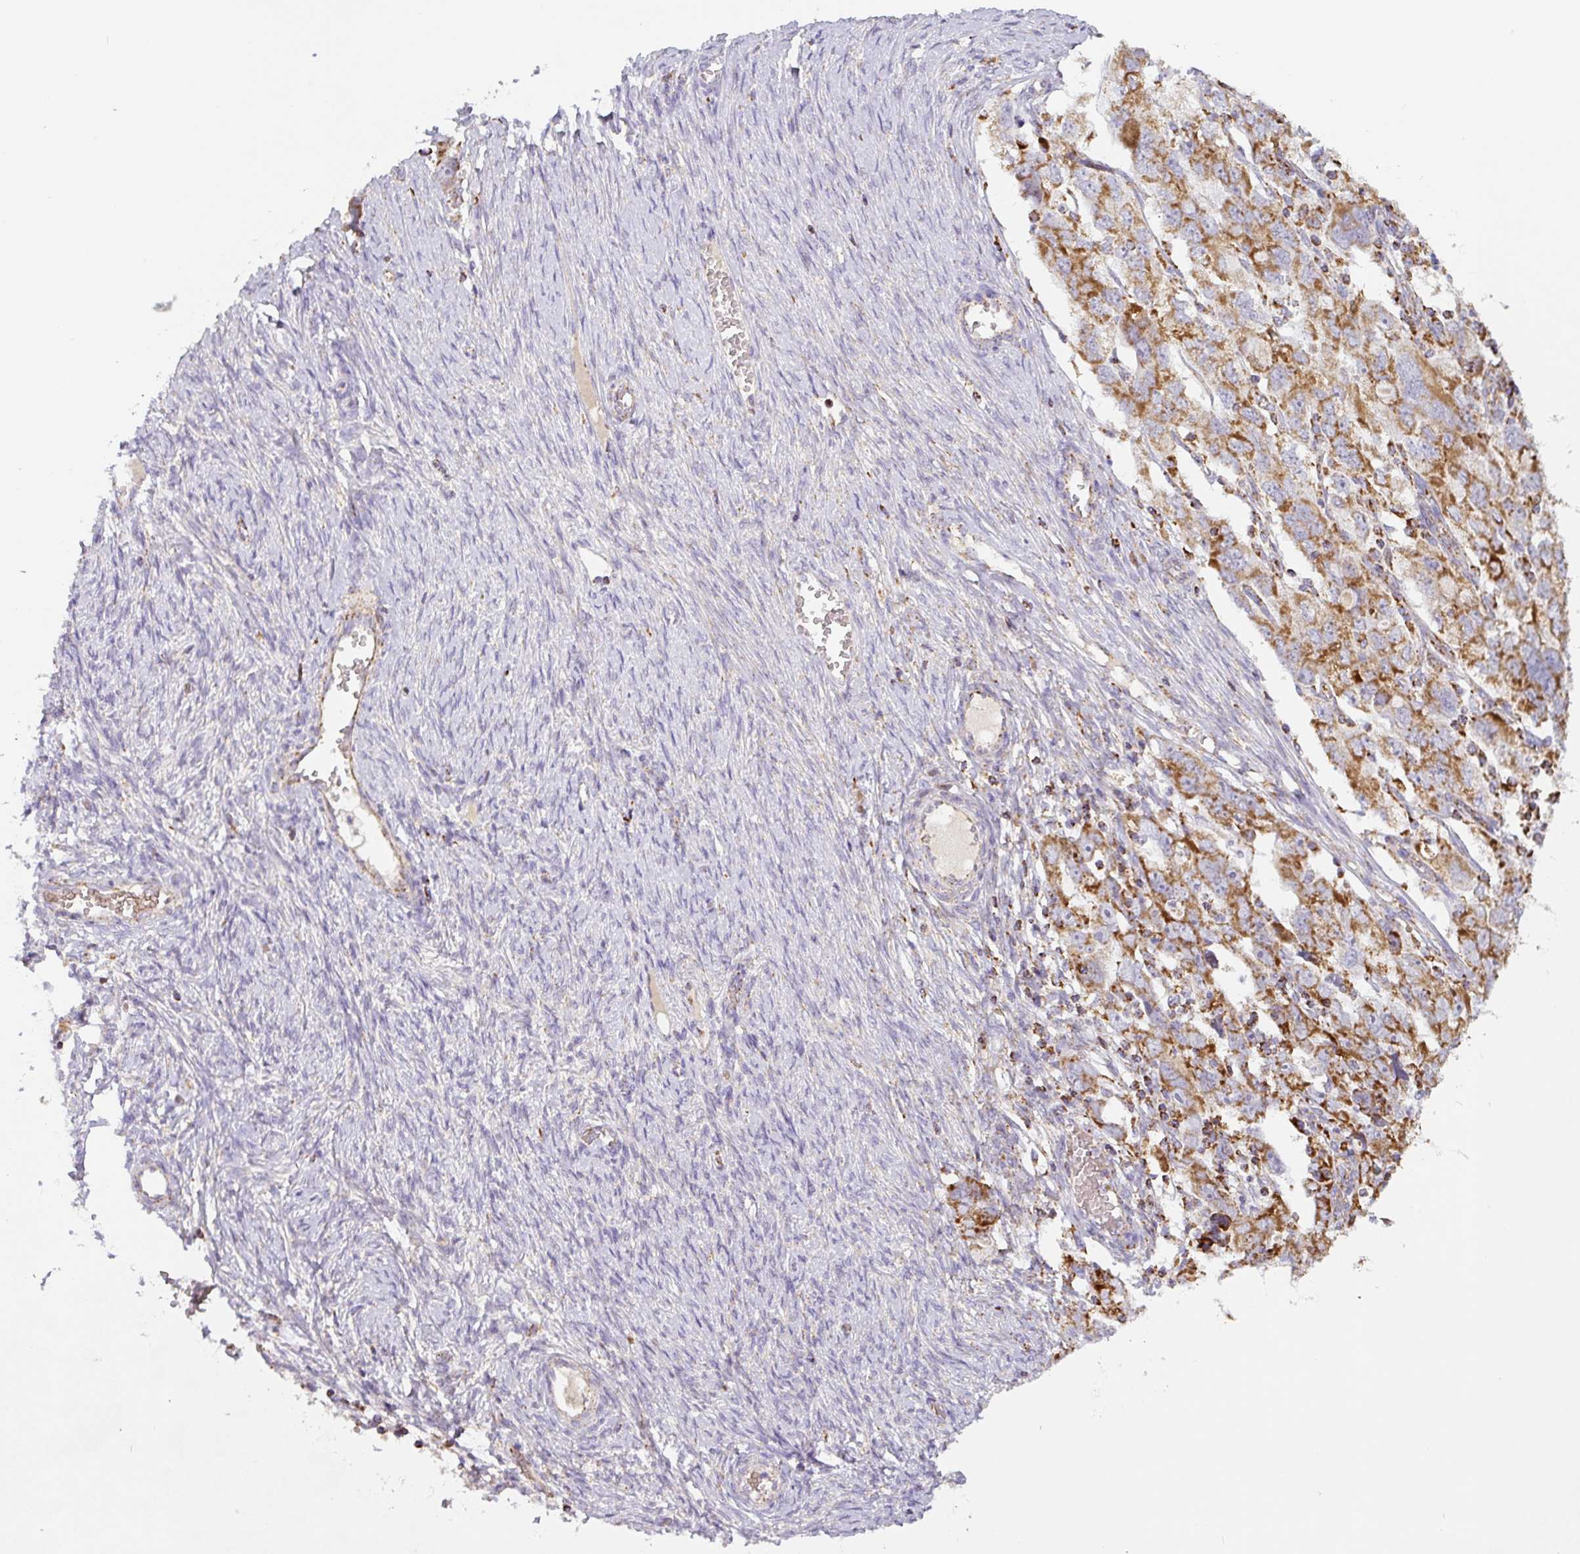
{"staining": {"intensity": "moderate", "quantity": ">75%", "location": "cytoplasmic/membranous"}, "tissue": "ovarian cancer", "cell_type": "Tumor cells", "image_type": "cancer", "snomed": [{"axis": "morphology", "description": "Carcinoma, NOS"}, {"axis": "morphology", "description": "Cystadenocarcinoma, serous, NOS"}, {"axis": "topography", "description": "Ovary"}], "caption": "This is an image of IHC staining of ovarian cancer (serous cystadenocarcinoma), which shows moderate expression in the cytoplasmic/membranous of tumor cells.", "gene": "MT-CO2", "patient": {"sex": "female", "age": 69}}